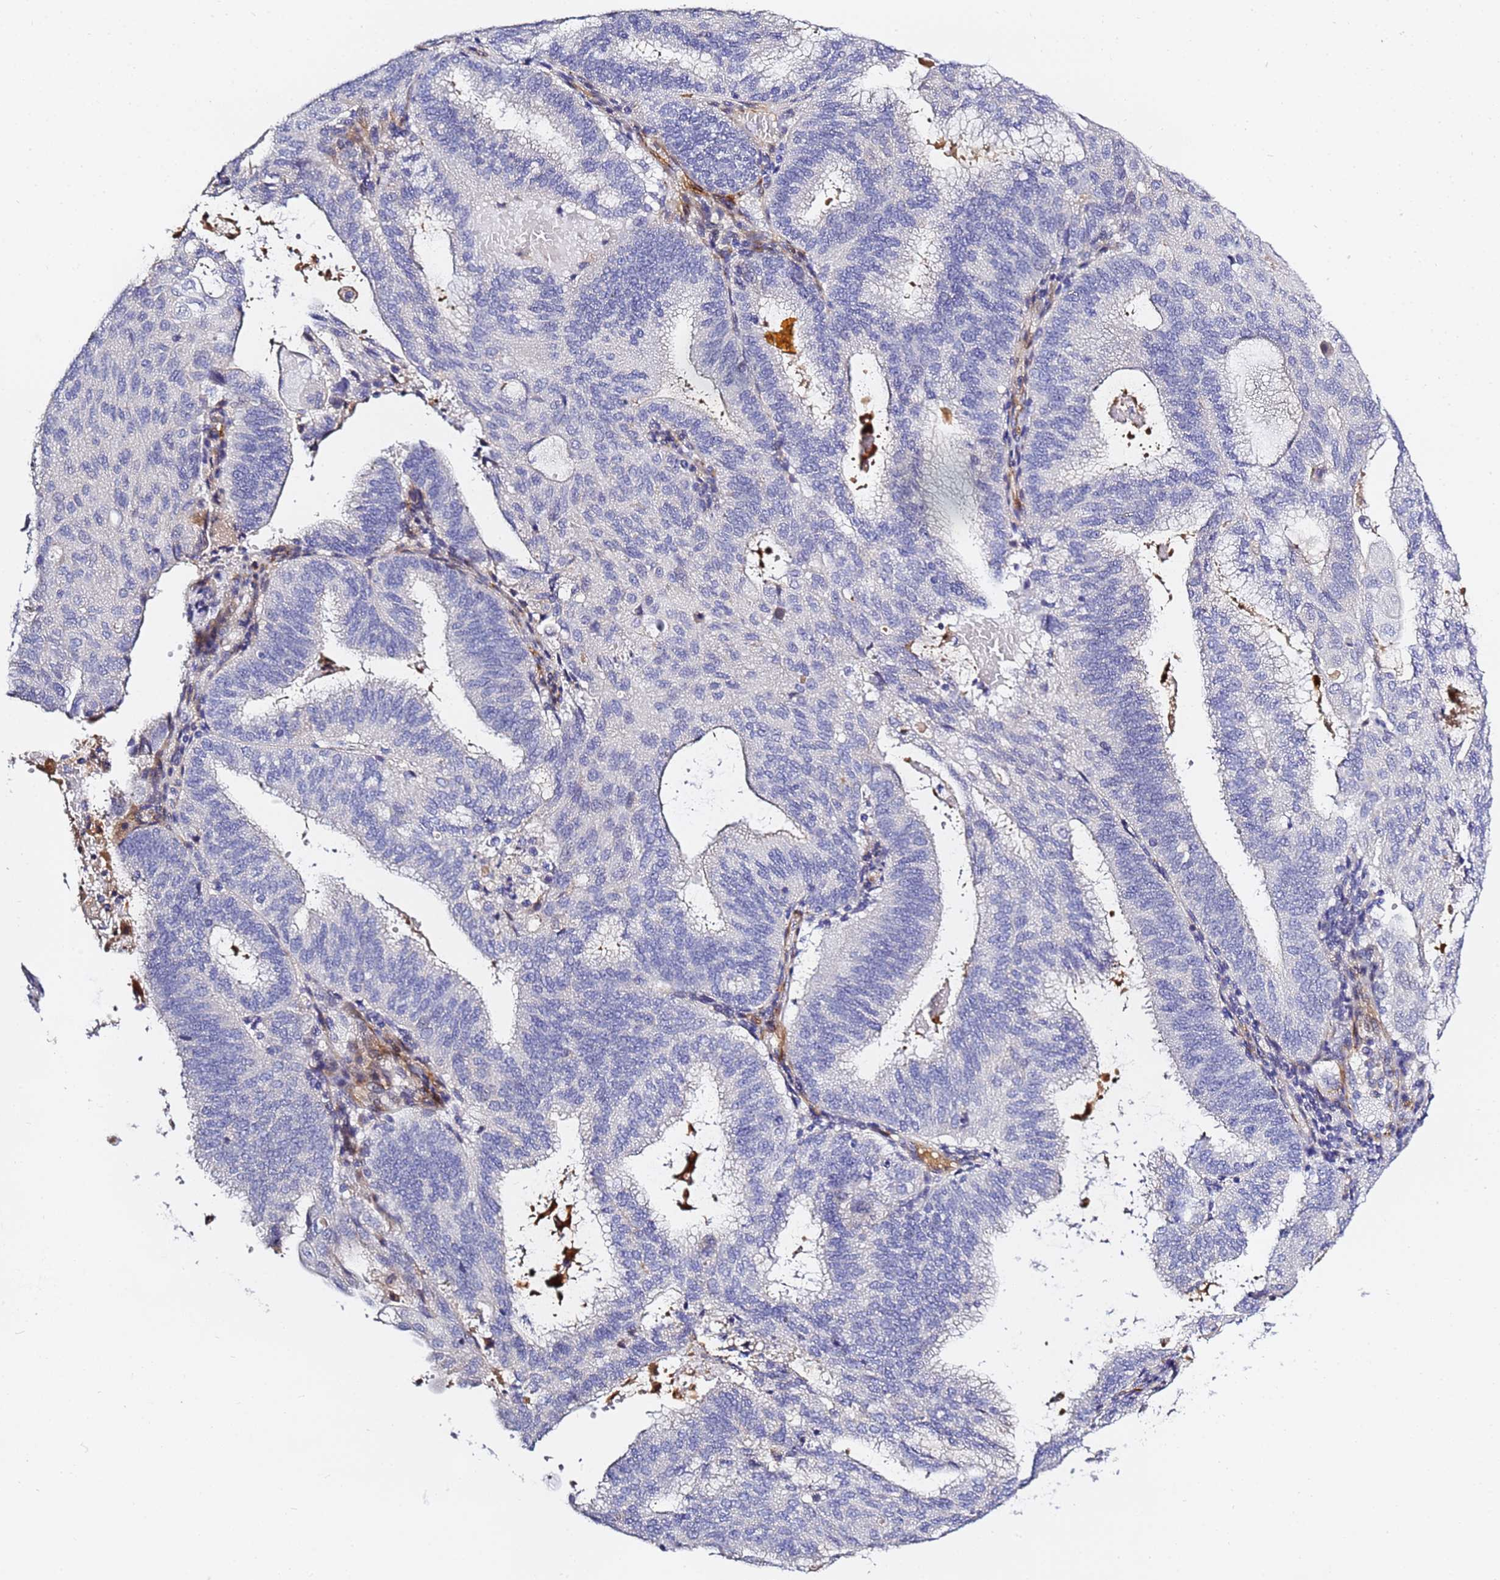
{"staining": {"intensity": "negative", "quantity": "none", "location": "none"}, "tissue": "endometrial cancer", "cell_type": "Tumor cells", "image_type": "cancer", "snomed": [{"axis": "morphology", "description": "Adenocarcinoma, NOS"}, {"axis": "topography", "description": "Endometrium"}], "caption": "There is no significant positivity in tumor cells of endometrial cancer (adenocarcinoma).", "gene": "CFH", "patient": {"sex": "female", "age": 49}}